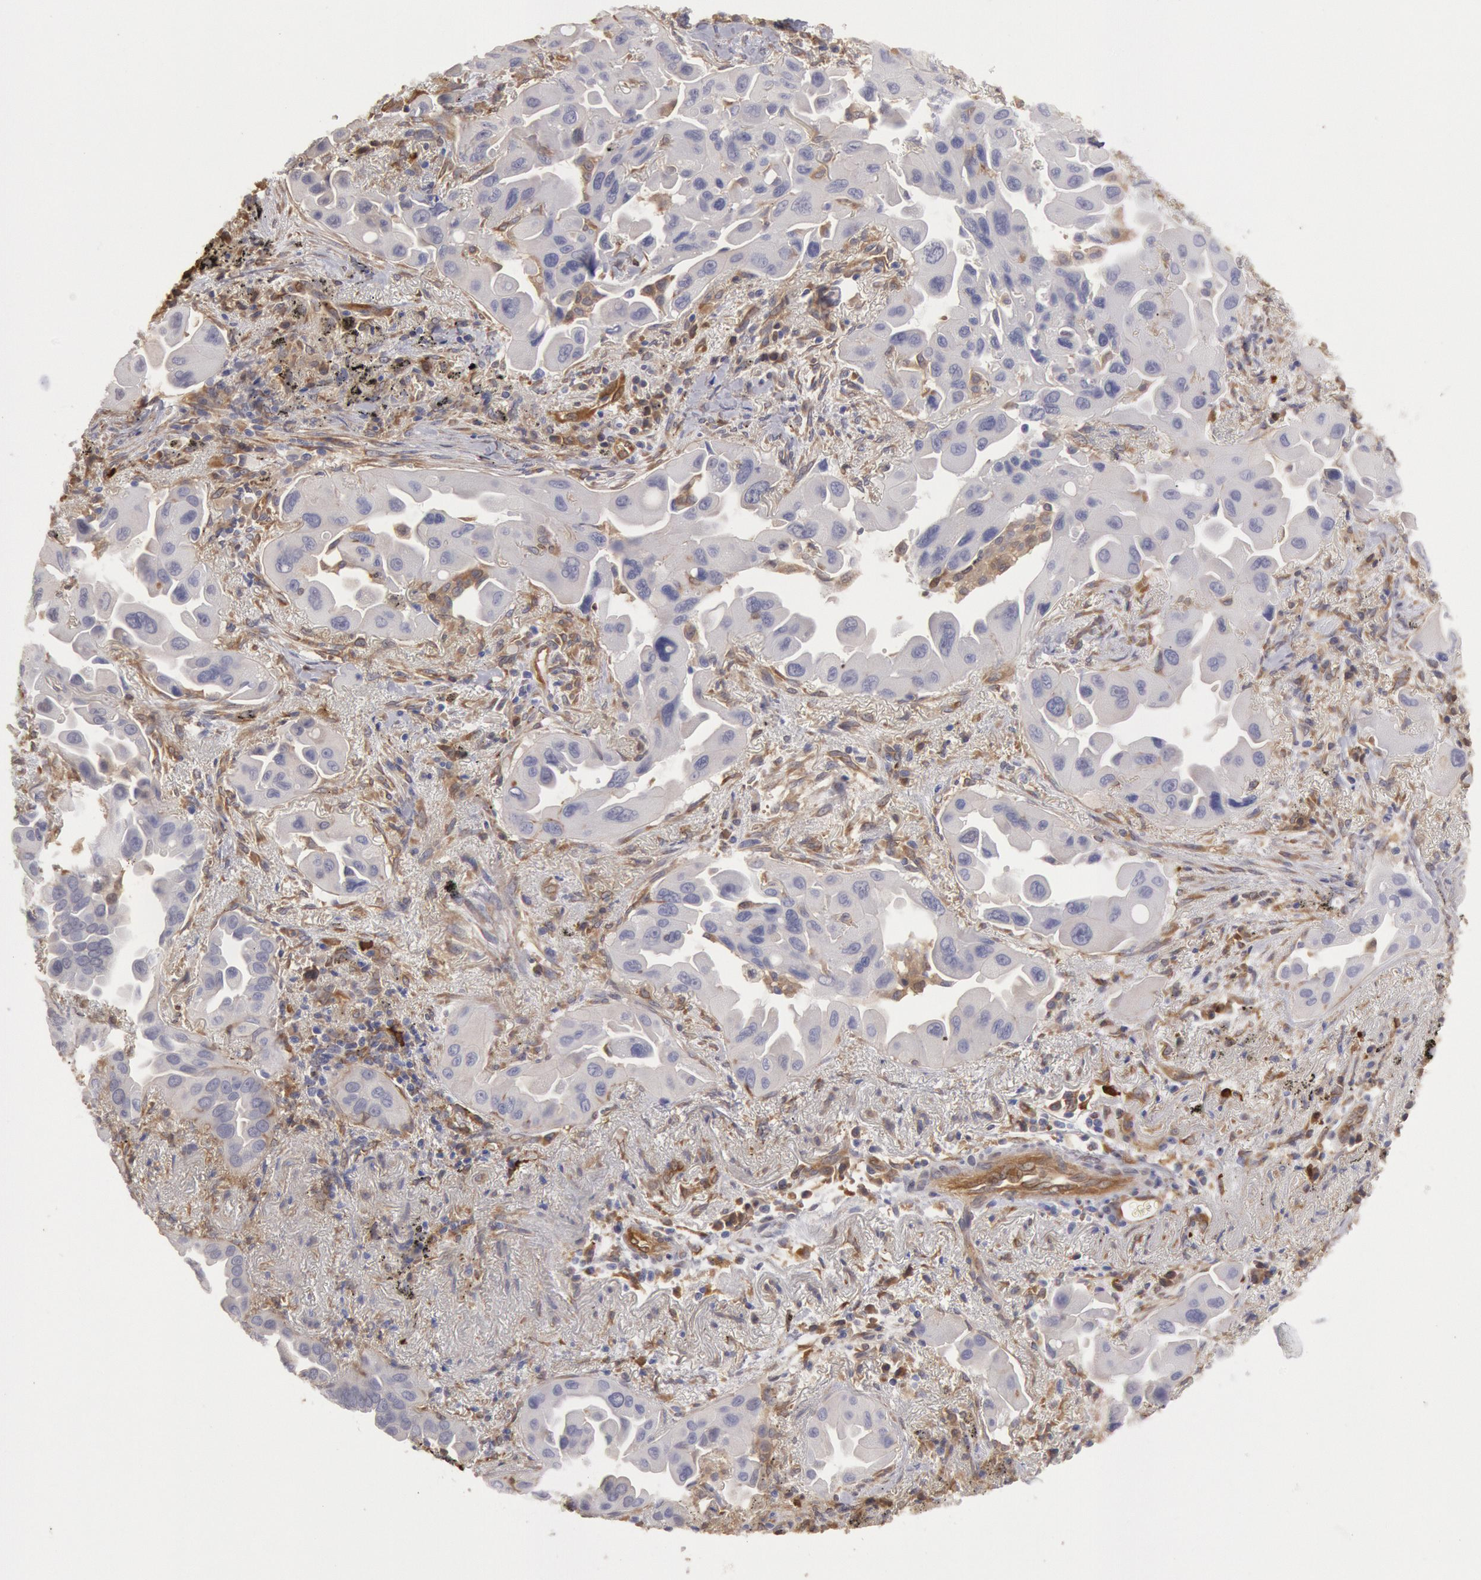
{"staining": {"intensity": "negative", "quantity": "none", "location": "none"}, "tissue": "lung cancer", "cell_type": "Tumor cells", "image_type": "cancer", "snomed": [{"axis": "morphology", "description": "Adenocarcinoma, NOS"}, {"axis": "topography", "description": "Lung"}], "caption": "A high-resolution photomicrograph shows IHC staining of lung cancer (adenocarcinoma), which reveals no significant staining in tumor cells.", "gene": "CCDC50", "patient": {"sex": "male", "age": 68}}